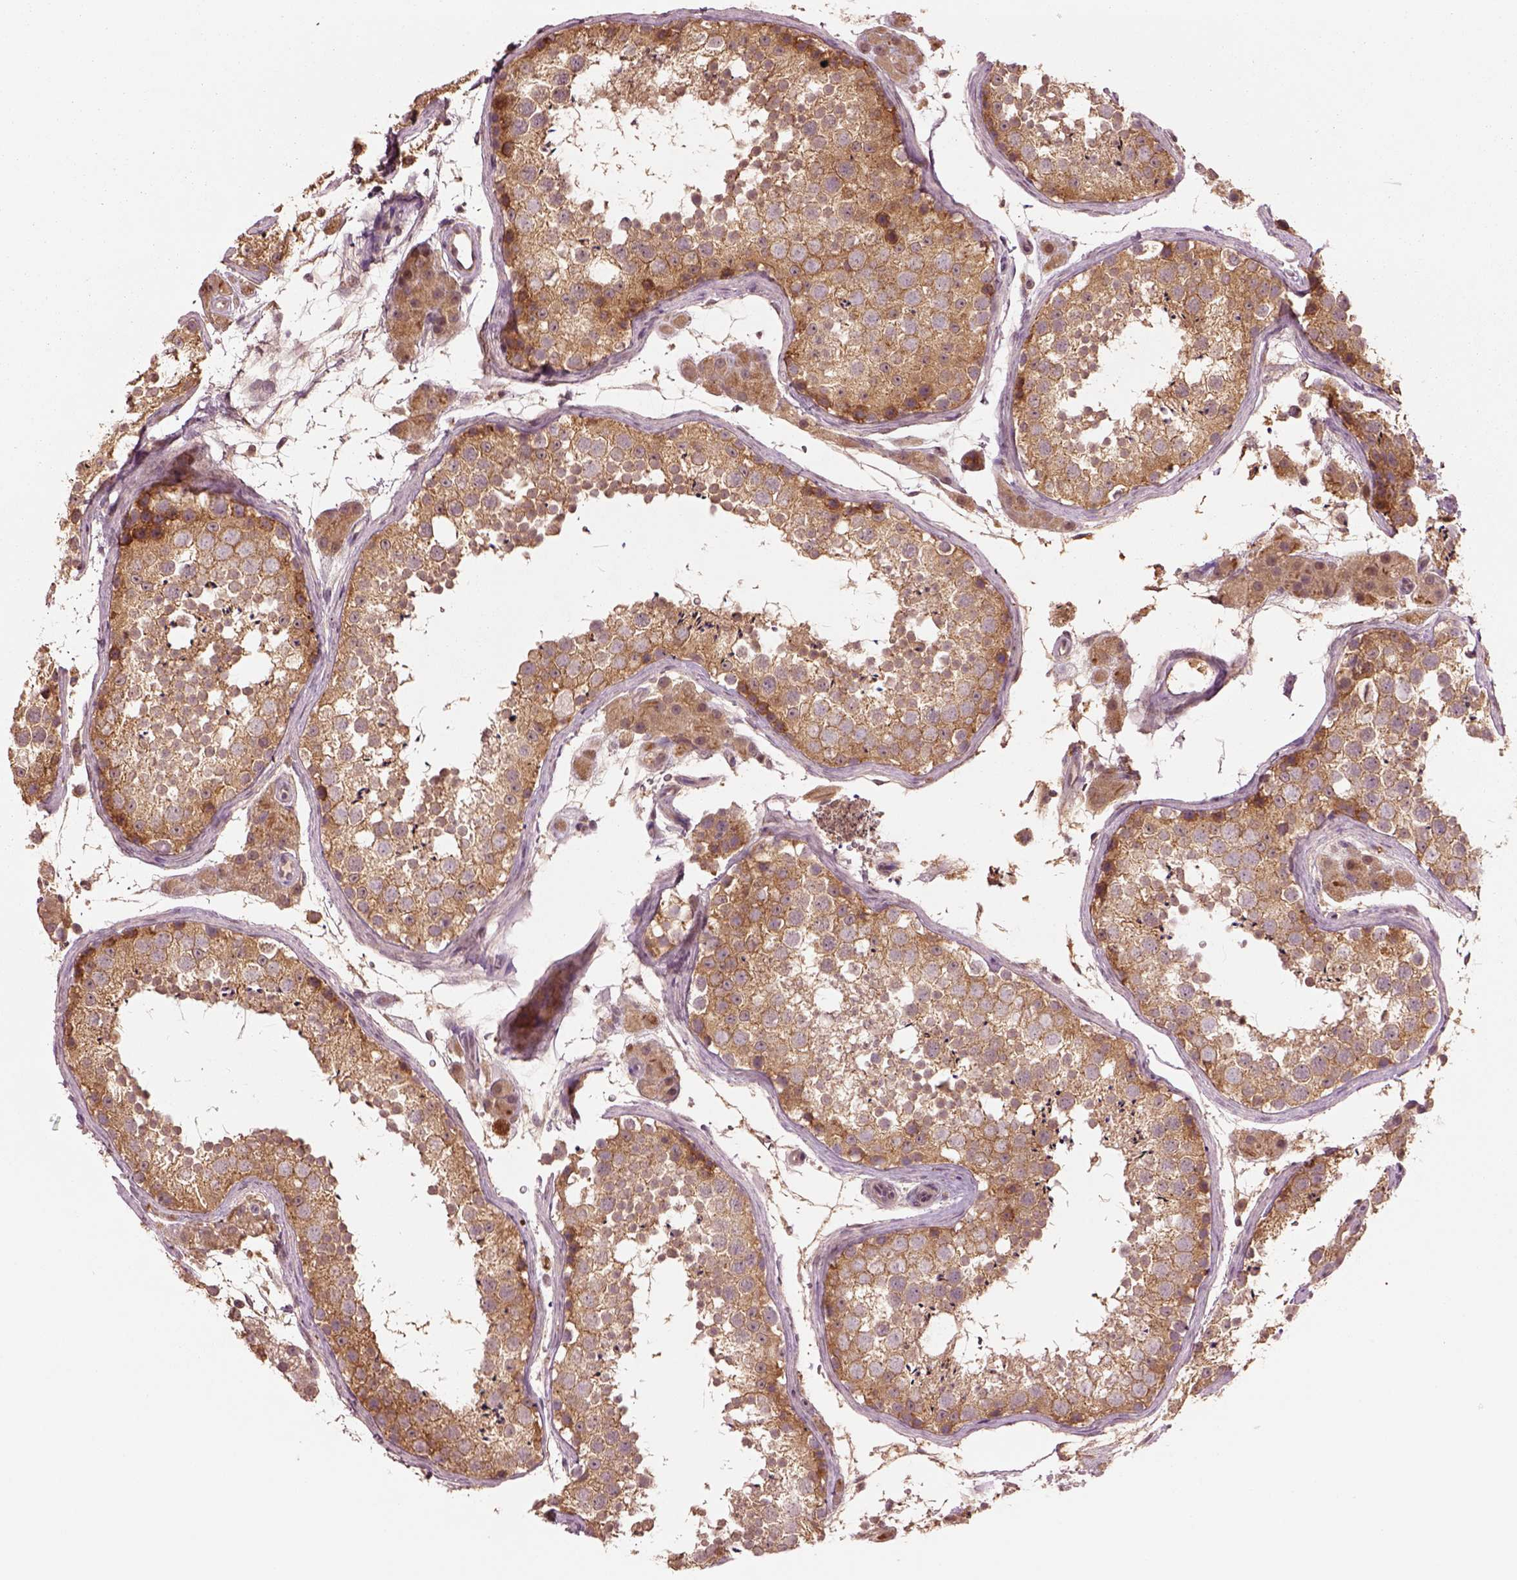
{"staining": {"intensity": "moderate", "quantity": ">75%", "location": "cytoplasmic/membranous"}, "tissue": "testis", "cell_type": "Cells in seminiferous ducts", "image_type": "normal", "snomed": [{"axis": "morphology", "description": "Normal tissue, NOS"}, {"axis": "topography", "description": "Testis"}], "caption": "Immunohistochemical staining of benign human testis displays >75% levels of moderate cytoplasmic/membranous protein expression in approximately >75% of cells in seminiferous ducts.", "gene": "MTHFS", "patient": {"sex": "male", "age": 41}}